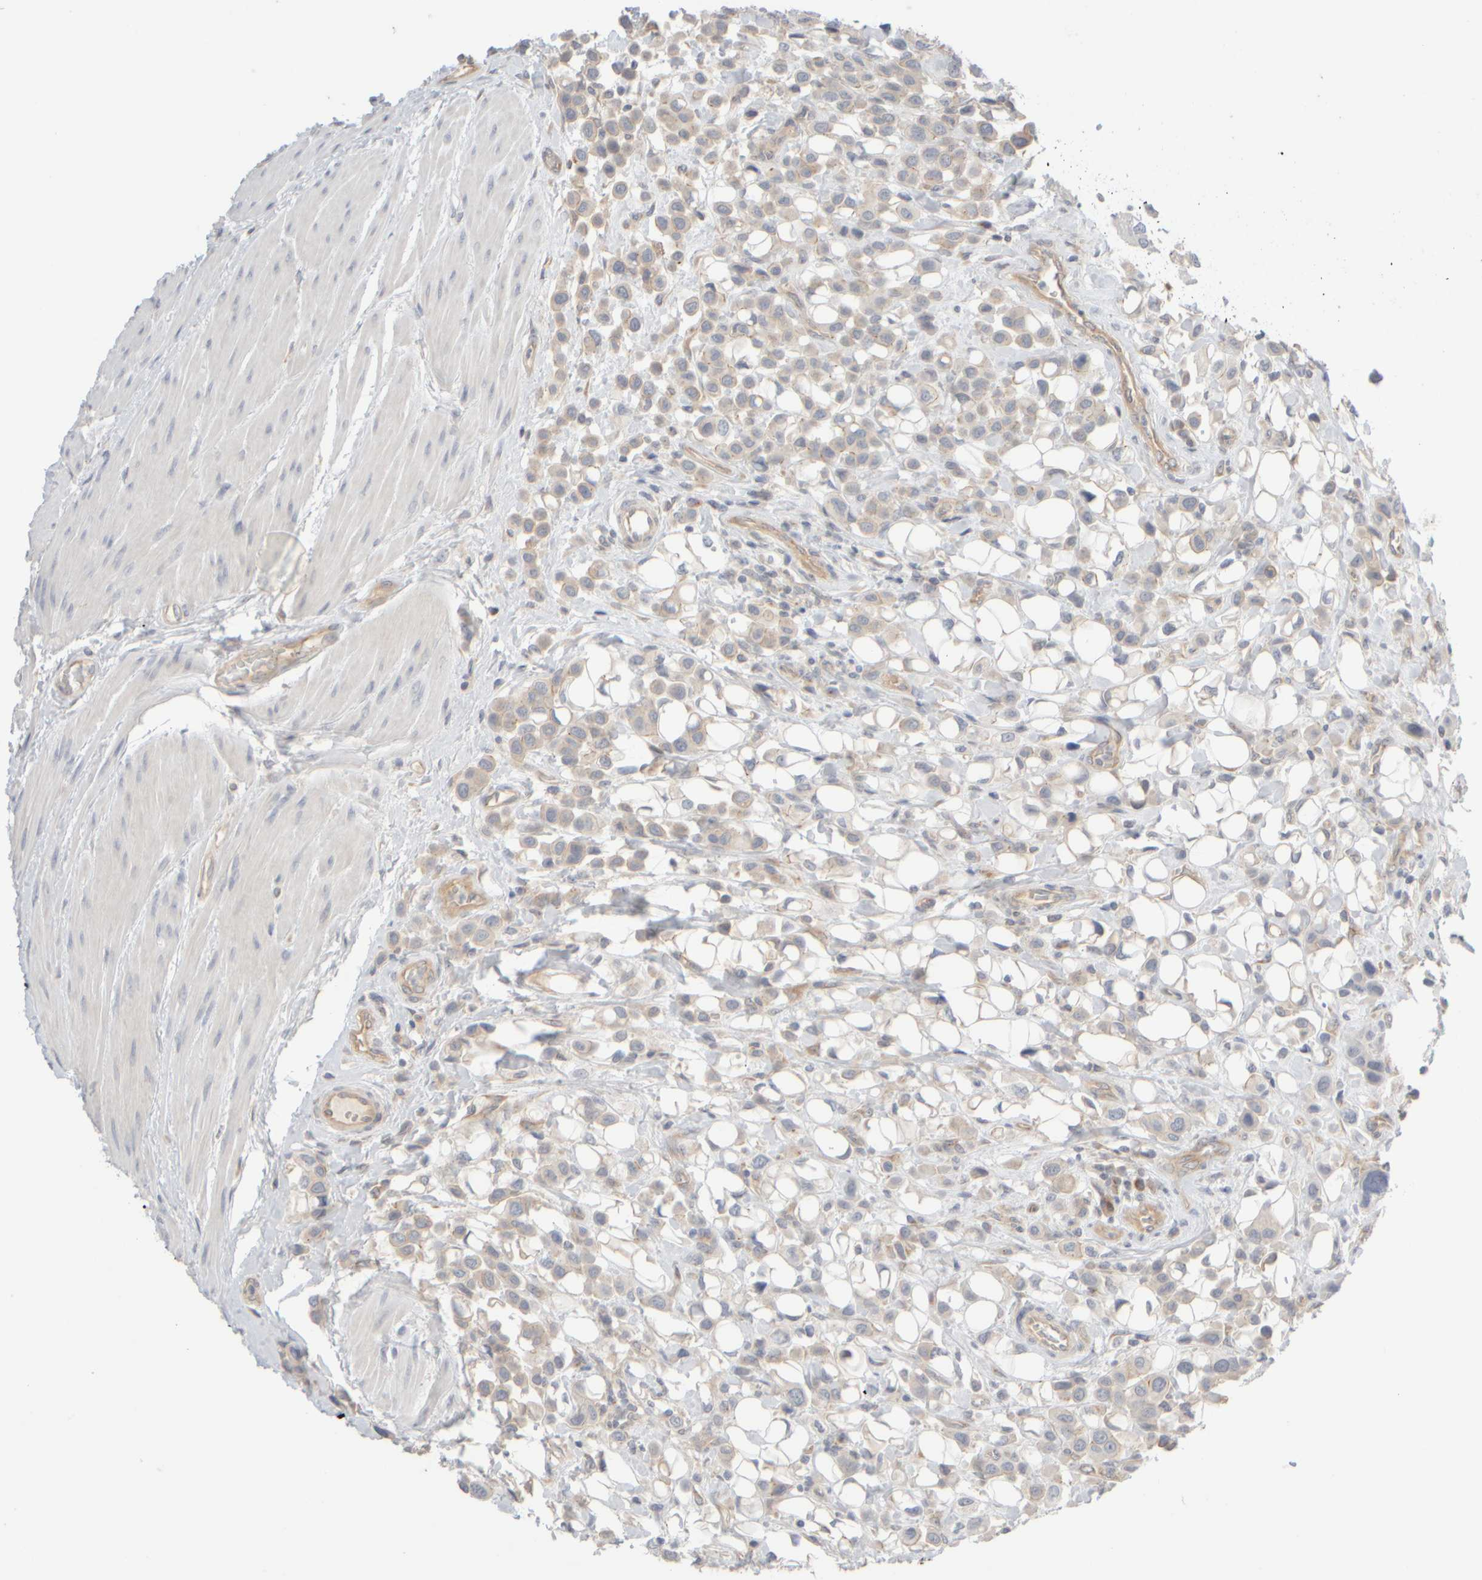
{"staining": {"intensity": "weak", "quantity": ">75%", "location": "cytoplasmic/membranous"}, "tissue": "urothelial cancer", "cell_type": "Tumor cells", "image_type": "cancer", "snomed": [{"axis": "morphology", "description": "Urothelial carcinoma, High grade"}, {"axis": "topography", "description": "Urinary bladder"}], "caption": "A low amount of weak cytoplasmic/membranous staining is present in about >75% of tumor cells in urothelial carcinoma (high-grade) tissue. Nuclei are stained in blue.", "gene": "GOPC", "patient": {"sex": "male", "age": 50}}